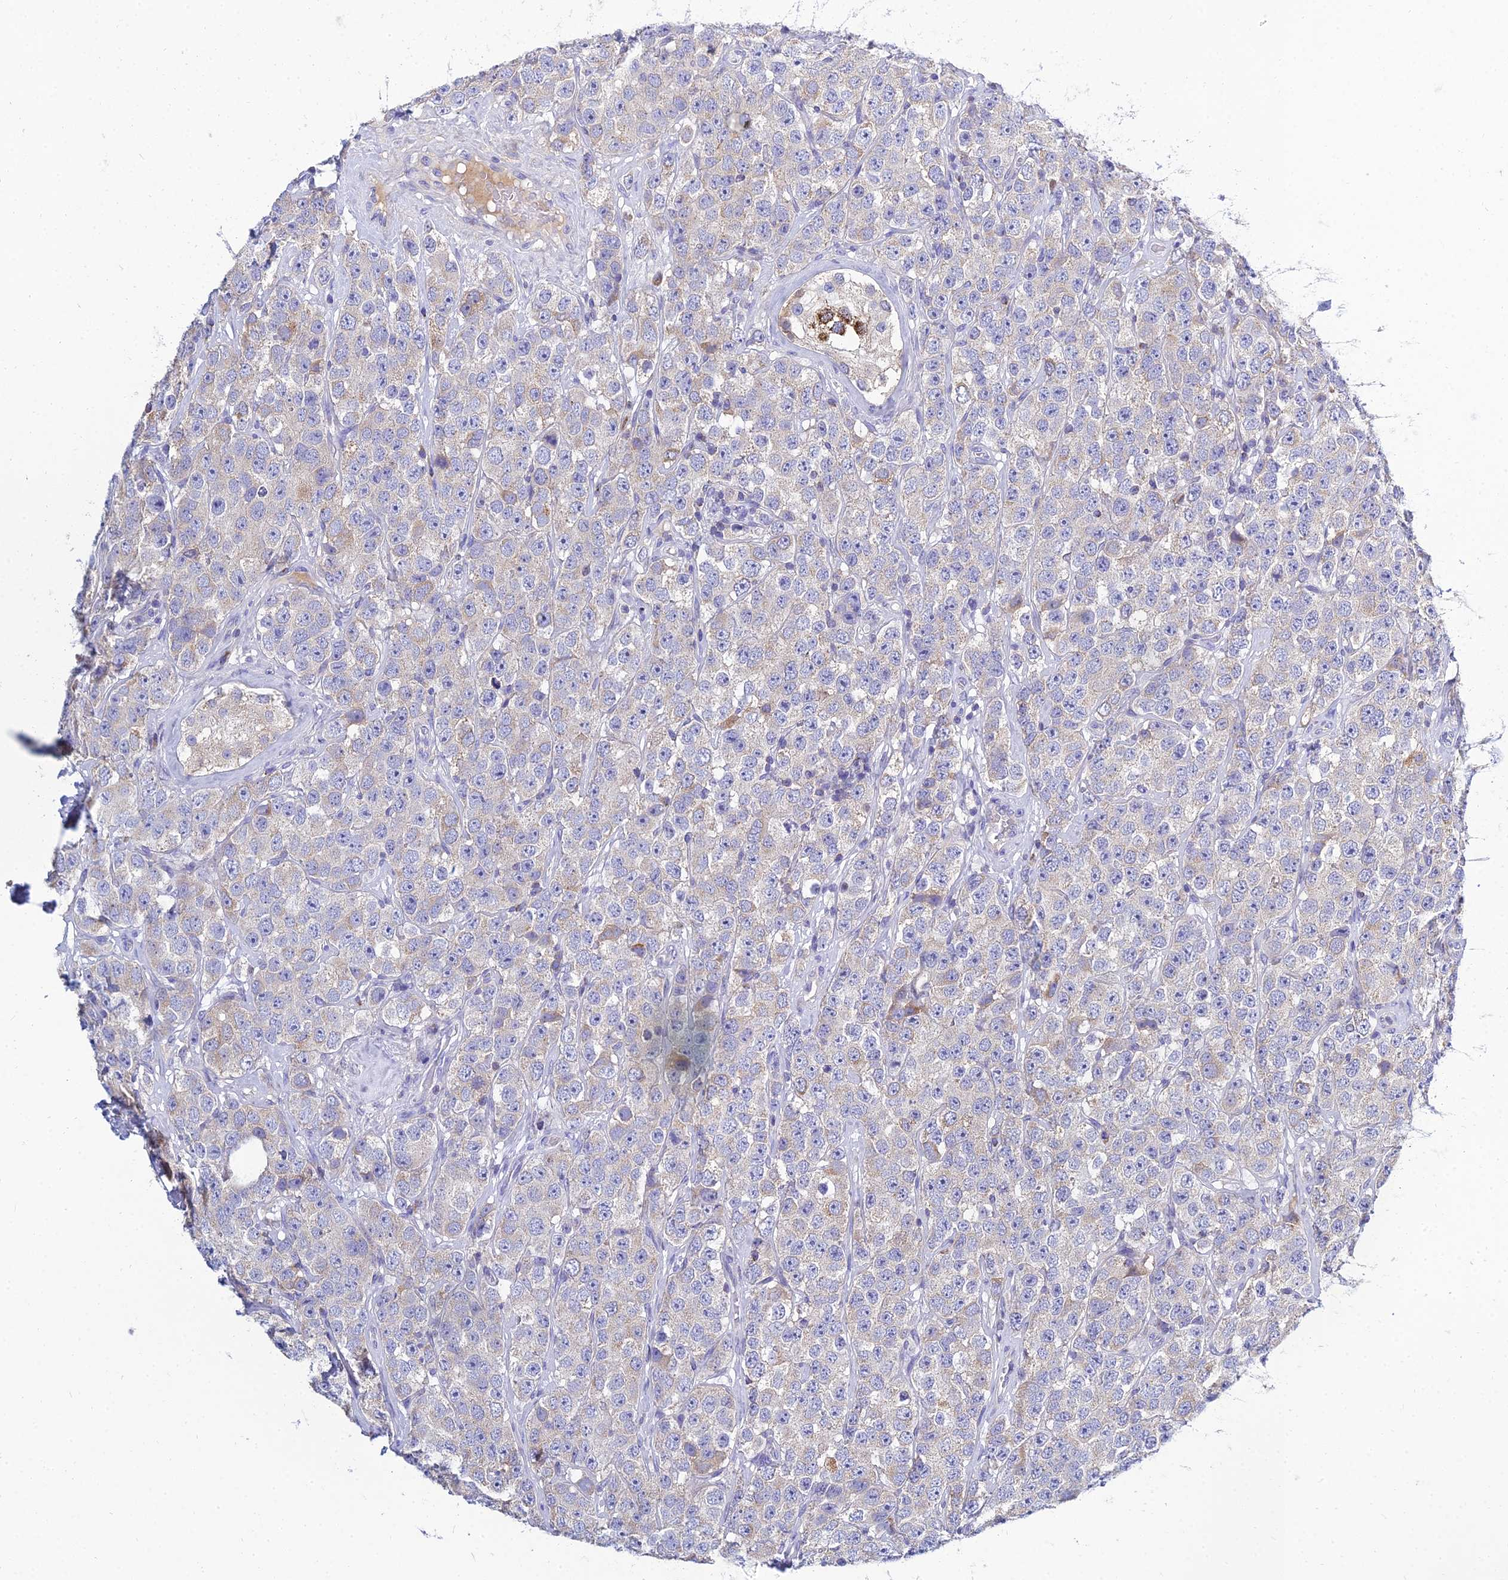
{"staining": {"intensity": "weak", "quantity": "<25%", "location": "cytoplasmic/membranous"}, "tissue": "testis cancer", "cell_type": "Tumor cells", "image_type": "cancer", "snomed": [{"axis": "morphology", "description": "Seminoma, NOS"}, {"axis": "topography", "description": "Testis"}], "caption": "The photomicrograph displays no staining of tumor cells in testis cancer (seminoma).", "gene": "NPY", "patient": {"sex": "male", "age": 28}}